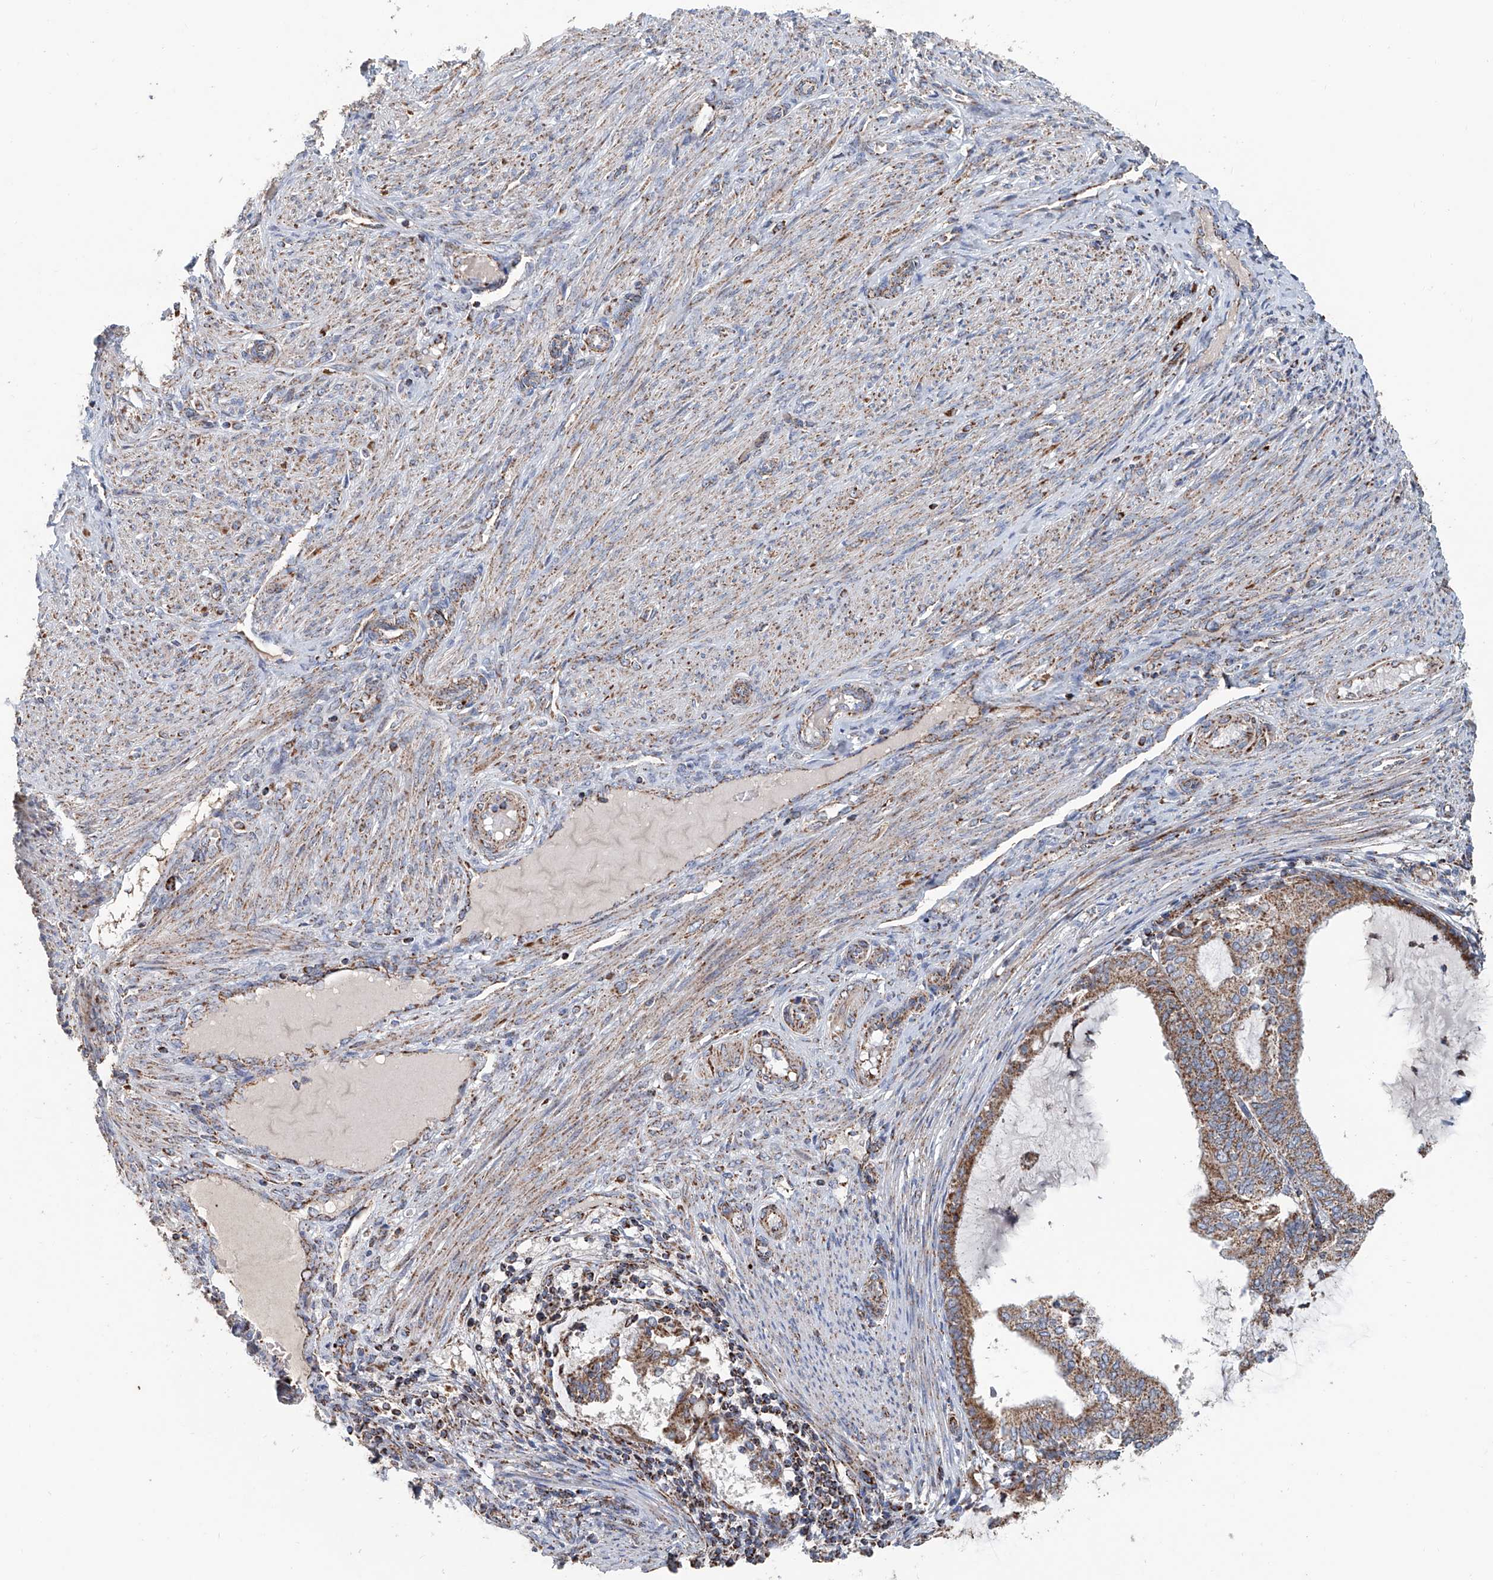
{"staining": {"intensity": "moderate", "quantity": ">75%", "location": "cytoplasmic/membranous"}, "tissue": "endometrial cancer", "cell_type": "Tumor cells", "image_type": "cancer", "snomed": [{"axis": "morphology", "description": "Adenocarcinoma, NOS"}, {"axis": "topography", "description": "Endometrium"}], "caption": "Immunohistochemical staining of human adenocarcinoma (endometrial) demonstrates medium levels of moderate cytoplasmic/membranous protein expression in approximately >75% of tumor cells.", "gene": "MCL1", "patient": {"sex": "female", "age": 81}}